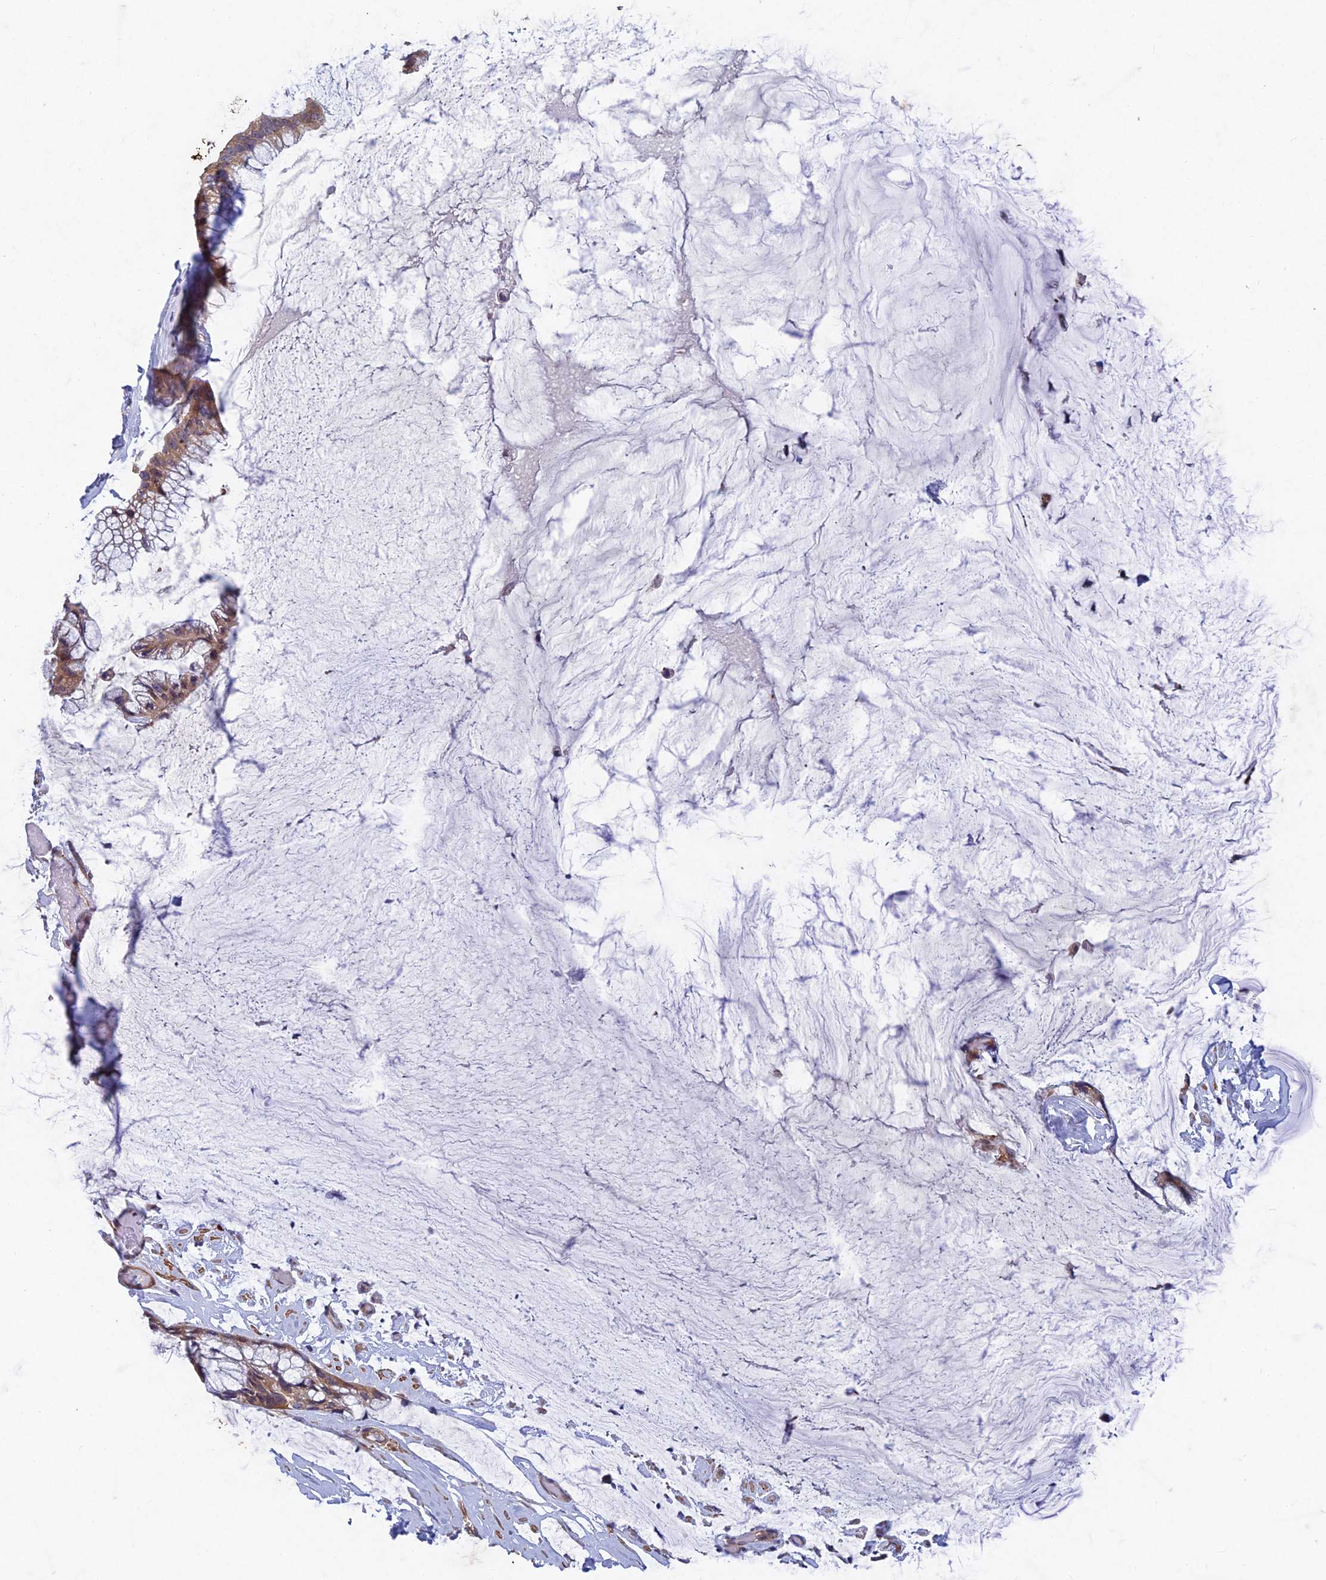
{"staining": {"intensity": "moderate", "quantity": ">75%", "location": "cytoplasmic/membranous"}, "tissue": "ovarian cancer", "cell_type": "Tumor cells", "image_type": "cancer", "snomed": [{"axis": "morphology", "description": "Cystadenocarcinoma, mucinous, NOS"}, {"axis": "topography", "description": "Ovary"}], "caption": "A high-resolution image shows IHC staining of ovarian cancer, which exhibits moderate cytoplasmic/membranous positivity in about >75% of tumor cells. (DAB (3,3'-diaminobenzidine) IHC, brown staining for protein, blue staining for nuclei).", "gene": "NCAPG", "patient": {"sex": "female", "age": 39}}